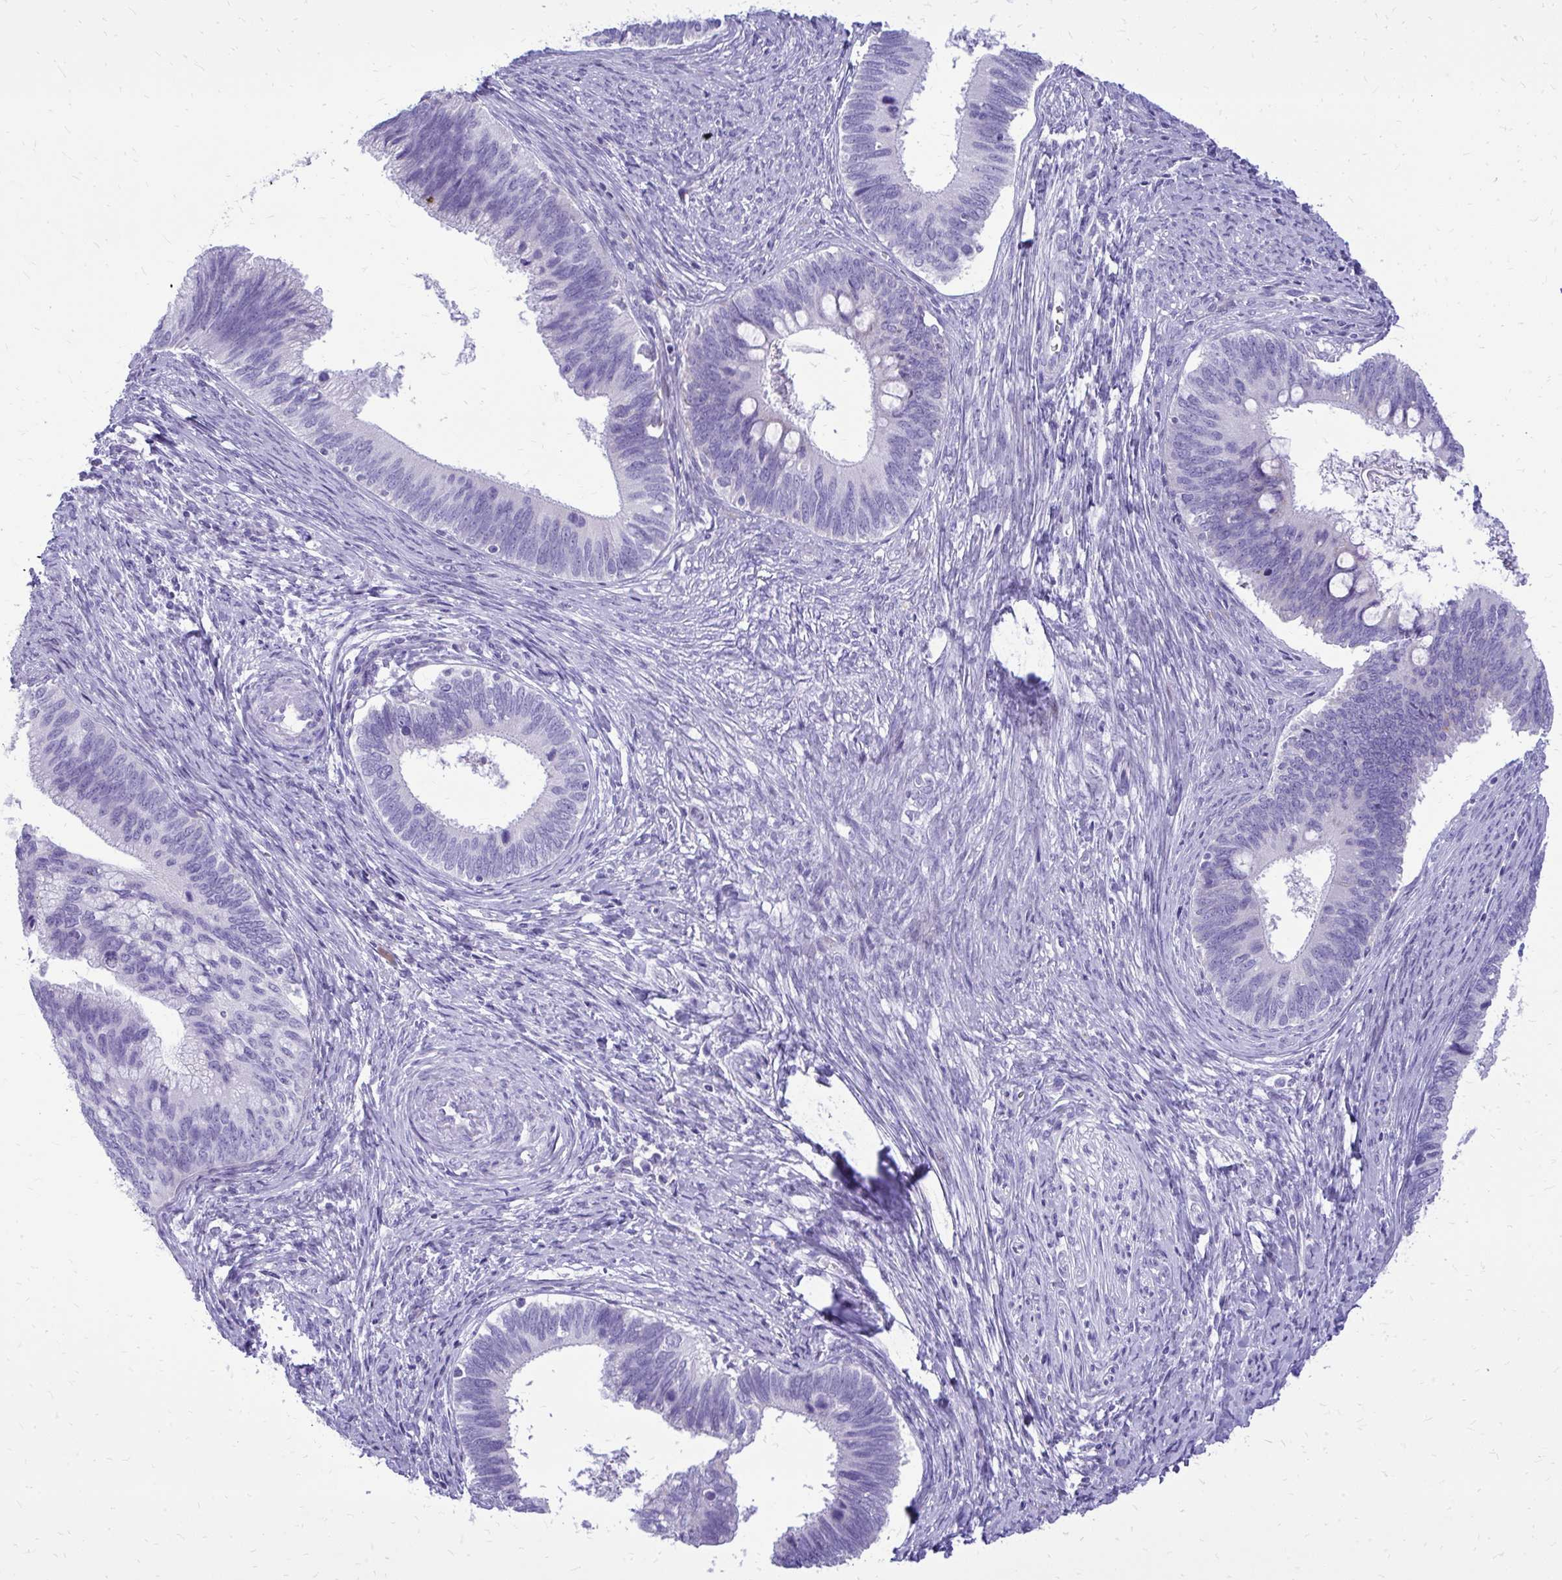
{"staining": {"intensity": "negative", "quantity": "none", "location": "none"}, "tissue": "cervical cancer", "cell_type": "Tumor cells", "image_type": "cancer", "snomed": [{"axis": "morphology", "description": "Adenocarcinoma, NOS"}, {"axis": "topography", "description": "Cervix"}], "caption": "High magnification brightfield microscopy of cervical adenocarcinoma stained with DAB (3,3'-diaminobenzidine) (brown) and counterstained with hematoxylin (blue): tumor cells show no significant expression.", "gene": "BCL6B", "patient": {"sex": "female", "age": 42}}